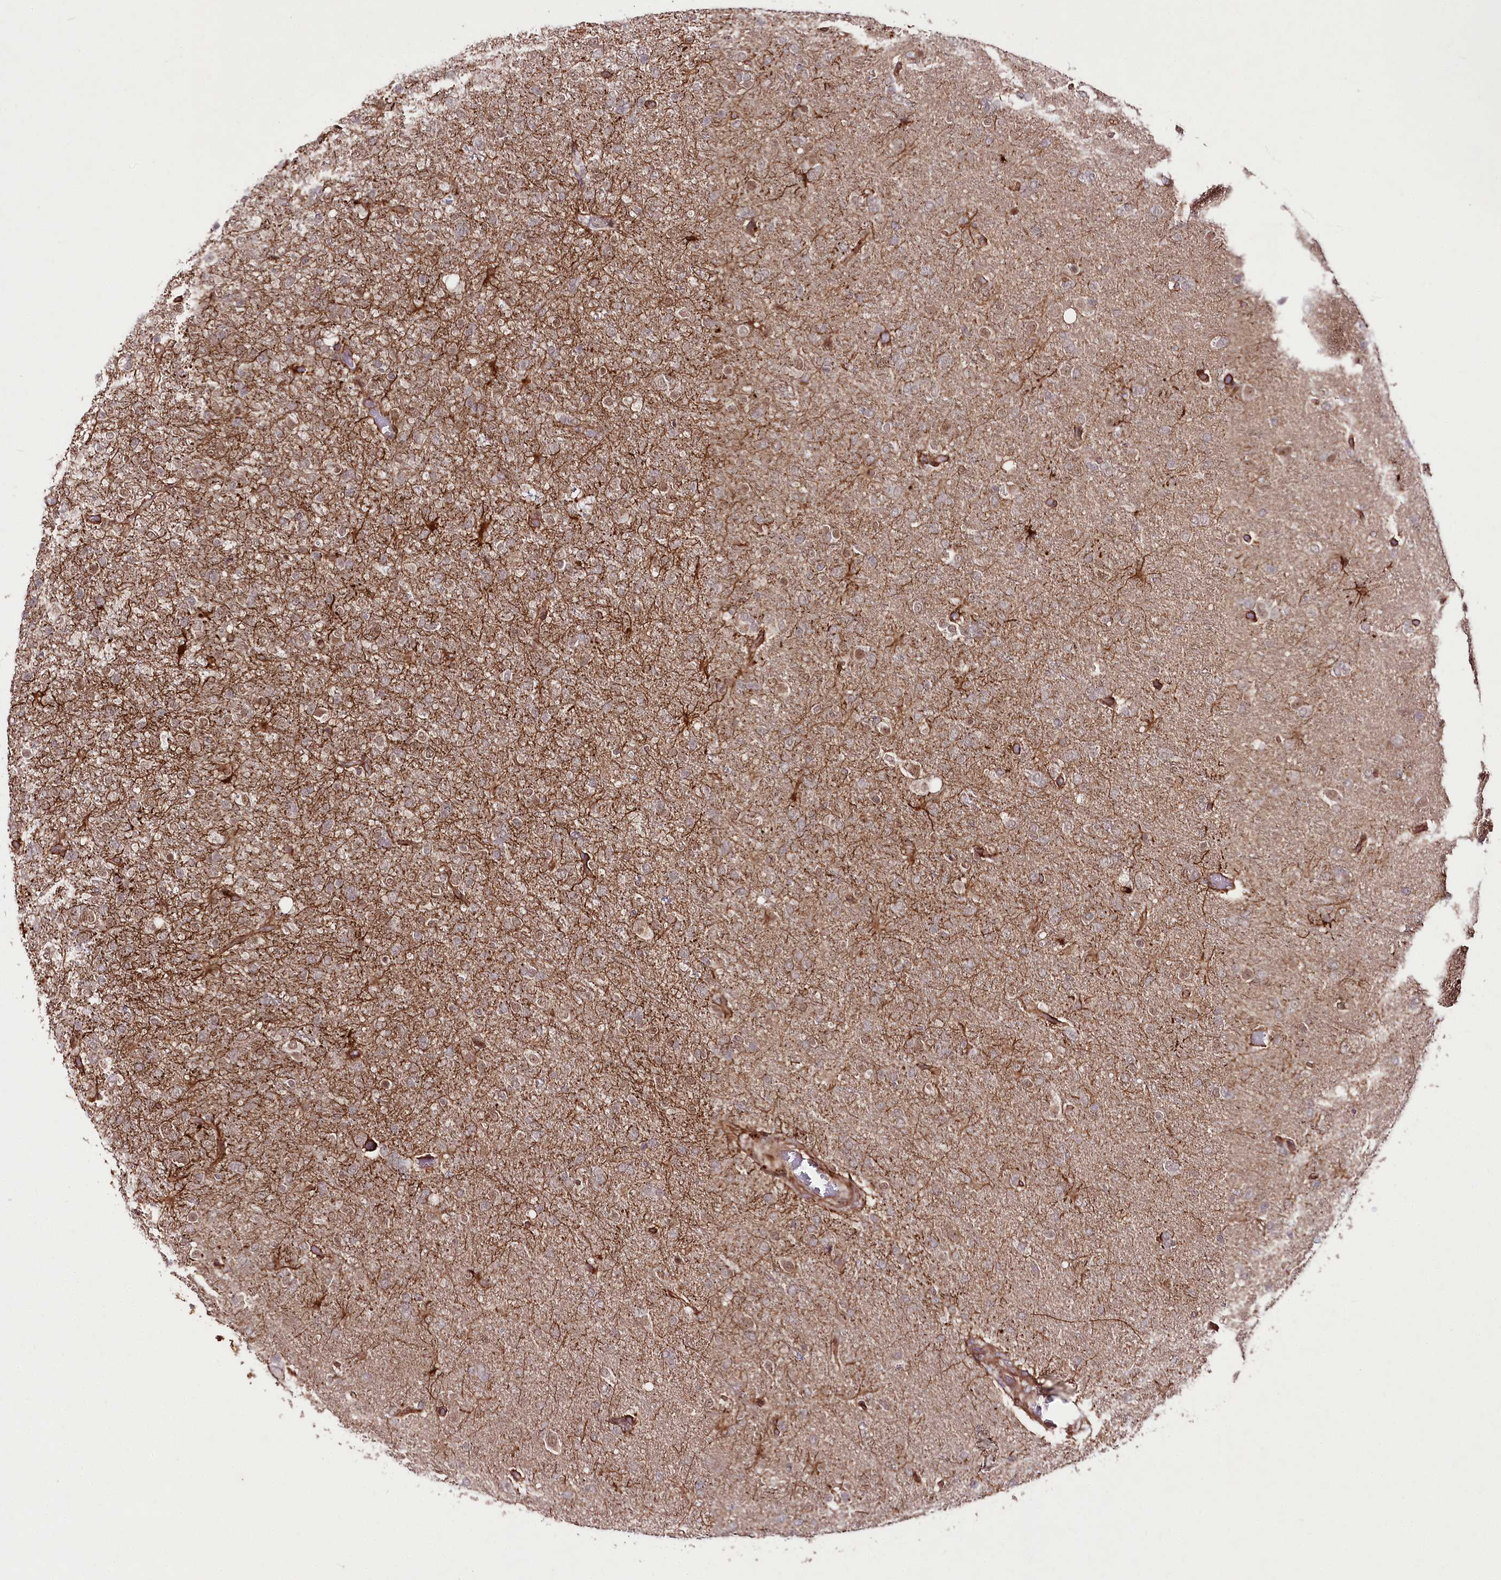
{"staining": {"intensity": "moderate", "quantity": "<25%", "location": "cytoplasmic/membranous"}, "tissue": "glioma", "cell_type": "Tumor cells", "image_type": "cancer", "snomed": [{"axis": "morphology", "description": "Glioma, malignant, High grade"}, {"axis": "topography", "description": "Brain"}], "caption": "Tumor cells reveal low levels of moderate cytoplasmic/membranous staining in approximately <25% of cells in glioma. (IHC, brightfield microscopy, high magnification).", "gene": "PHLDB1", "patient": {"sex": "female", "age": 74}}